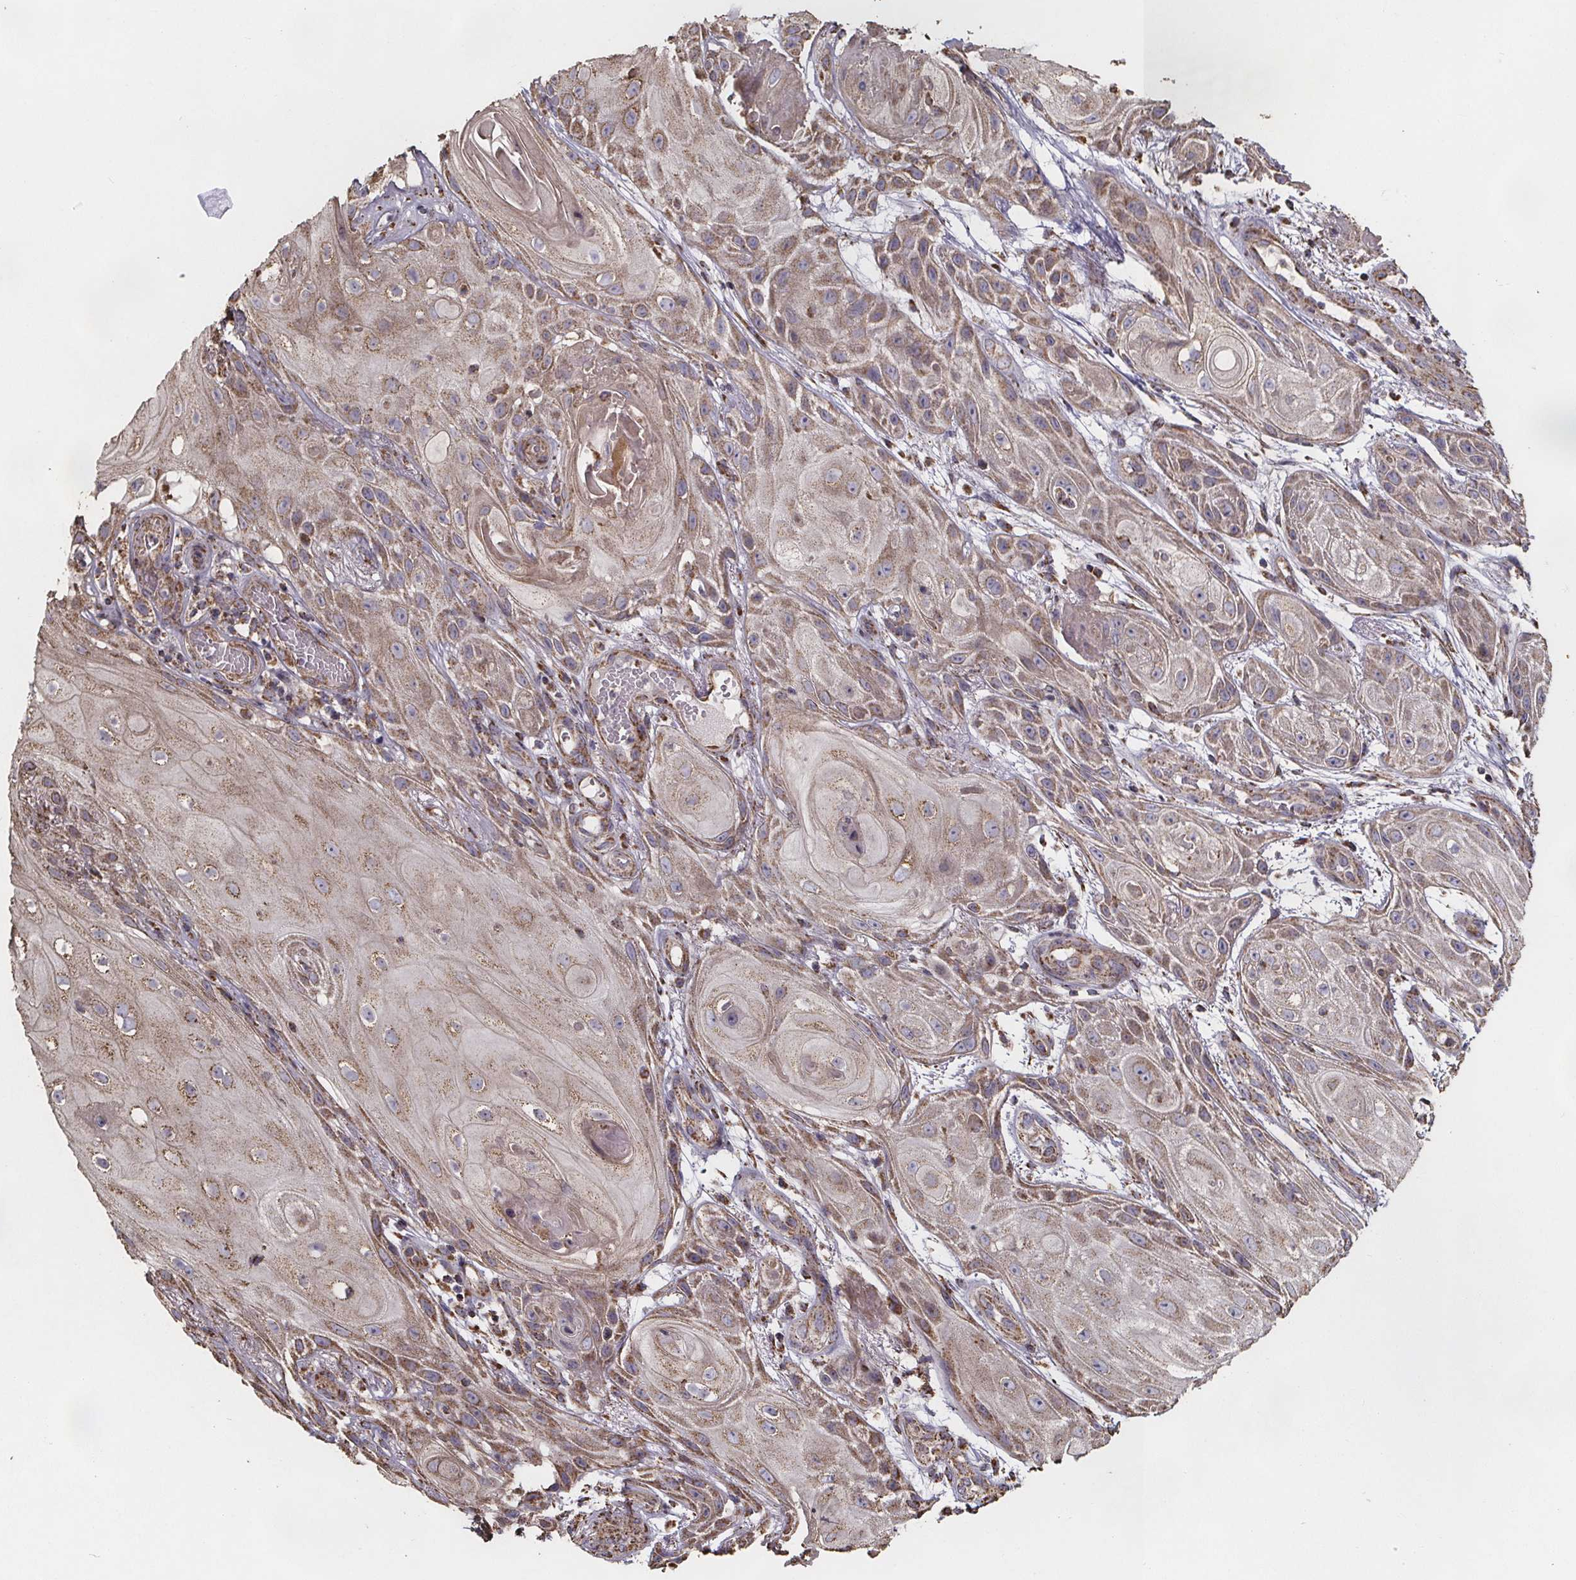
{"staining": {"intensity": "moderate", "quantity": ">75%", "location": "cytoplasmic/membranous"}, "tissue": "skin cancer", "cell_type": "Tumor cells", "image_type": "cancer", "snomed": [{"axis": "morphology", "description": "Squamous cell carcinoma, NOS"}, {"axis": "topography", "description": "Skin"}], "caption": "Immunohistochemical staining of squamous cell carcinoma (skin) demonstrates medium levels of moderate cytoplasmic/membranous protein positivity in about >75% of tumor cells. Nuclei are stained in blue.", "gene": "SLC35D2", "patient": {"sex": "male", "age": 62}}